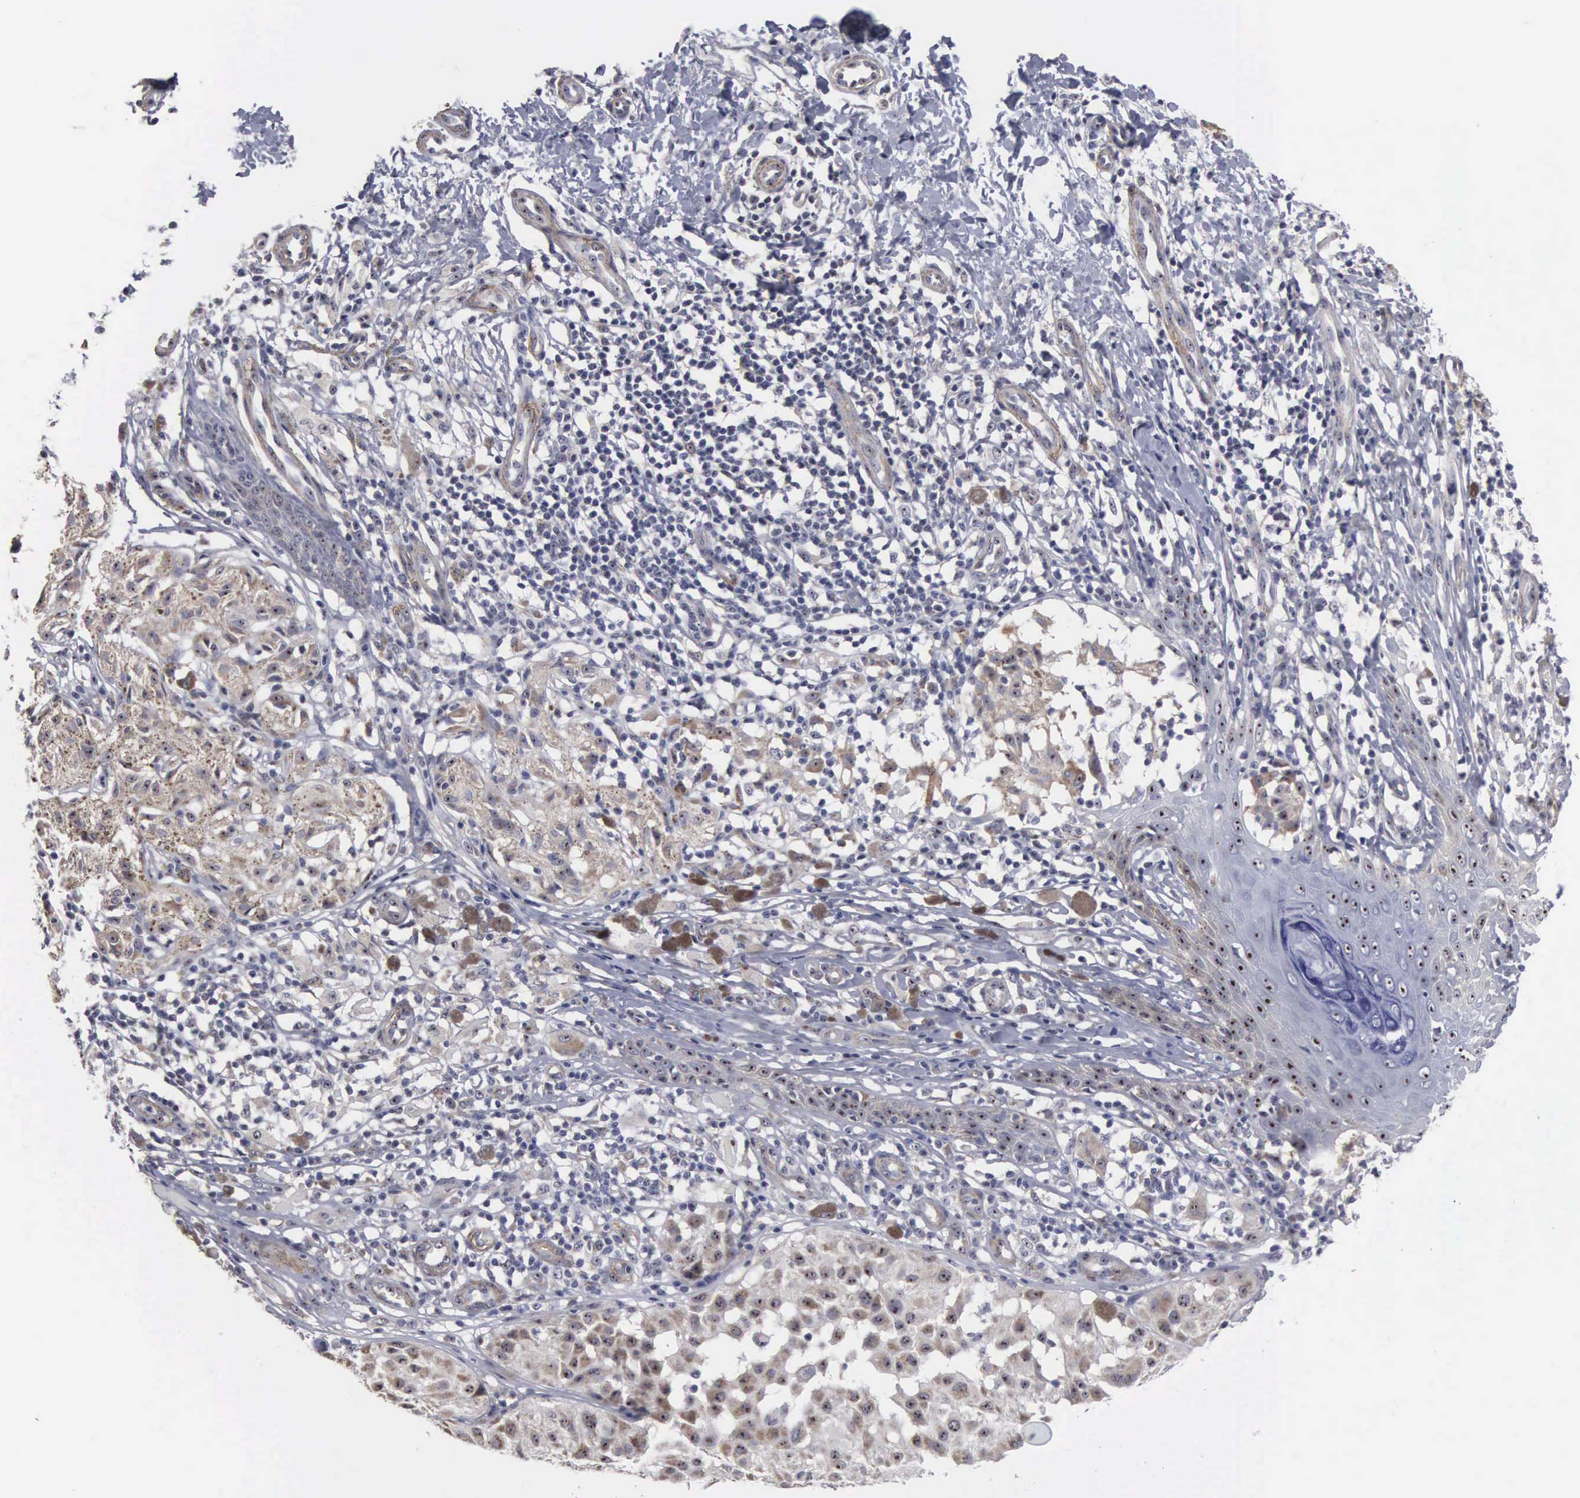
{"staining": {"intensity": "weak", "quantity": "25%-75%", "location": "cytoplasmic/membranous,nuclear"}, "tissue": "melanoma", "cell_type": "Tumor cells", "image_type": "cancer", "snomed": [{"axis": "morphology", "description": "Malignant melanoma, NOS"}, {"axis": "topography", "description": "Skin"}], "caption": "Human malignant melanoma stained with a protein marker reveals weak staining in tumor cells.", "gene": "NGDN", "patient": {"sex": "male", "age": 36}}